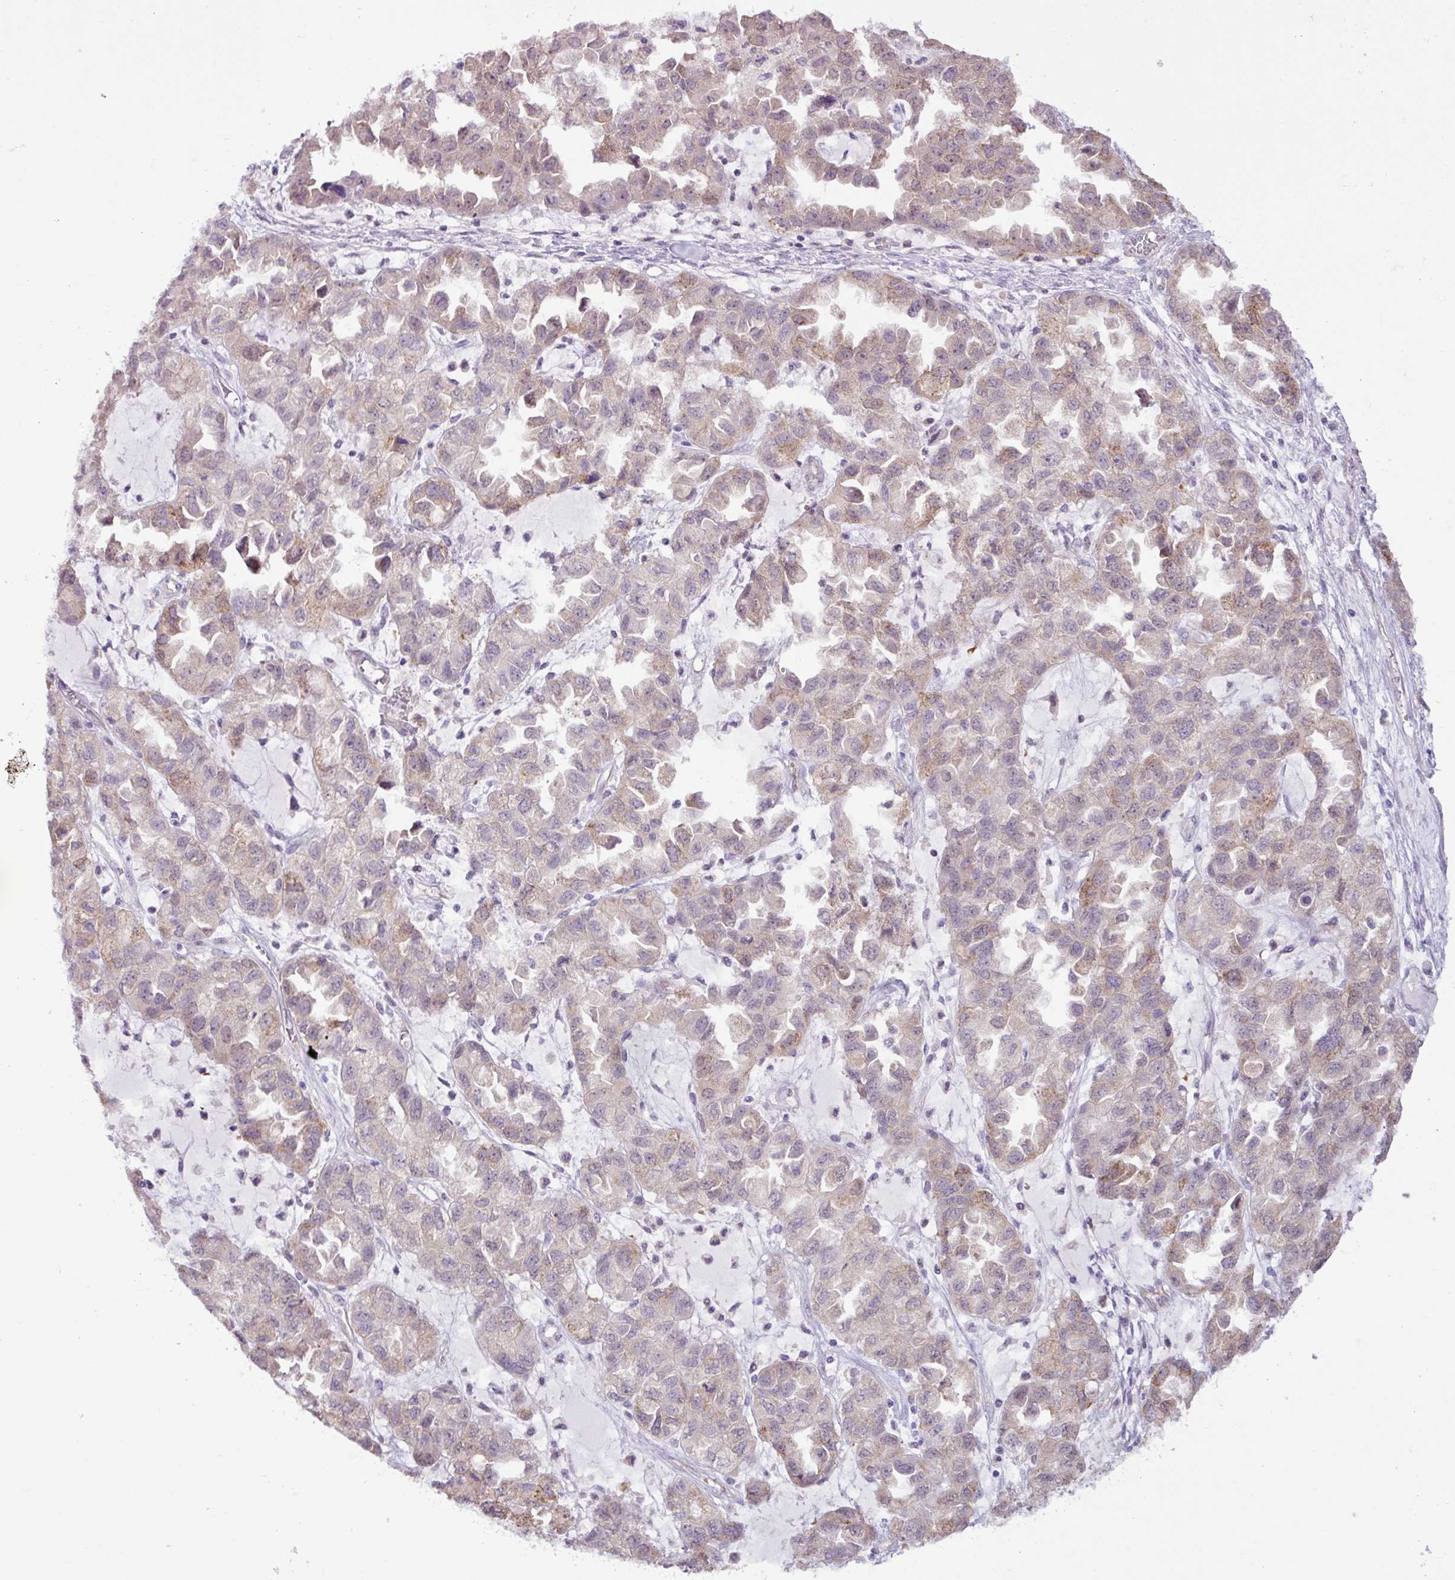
{"staining": {"intensity": "weak", "quantity": "25%-75%", "location": "cytoplasmic/membranous"}, "tissue": "ovarian cancer", "cell_type": "Tumor cells", "image_type": "cancer", "snomed": [{"axis": "morphology", "description": "Cystadenocarcinoma, serous, NOS"}, {"axis": "topography", "description": "Ovary"}], "caption": "Protein staining of ovarian serous cystadenocarcinoma tissue displays weak cytoplasmic/membranous positivity in approximately 25%-75% of tumor cells. (Stains: DAB (3,3'-diaminobenzidine) in brown, nuclei in blue, Microscopy: brightfield microscopy at high magnification).", "gene": "TONSL", "patient": {"sex": "female", "age": 84}}